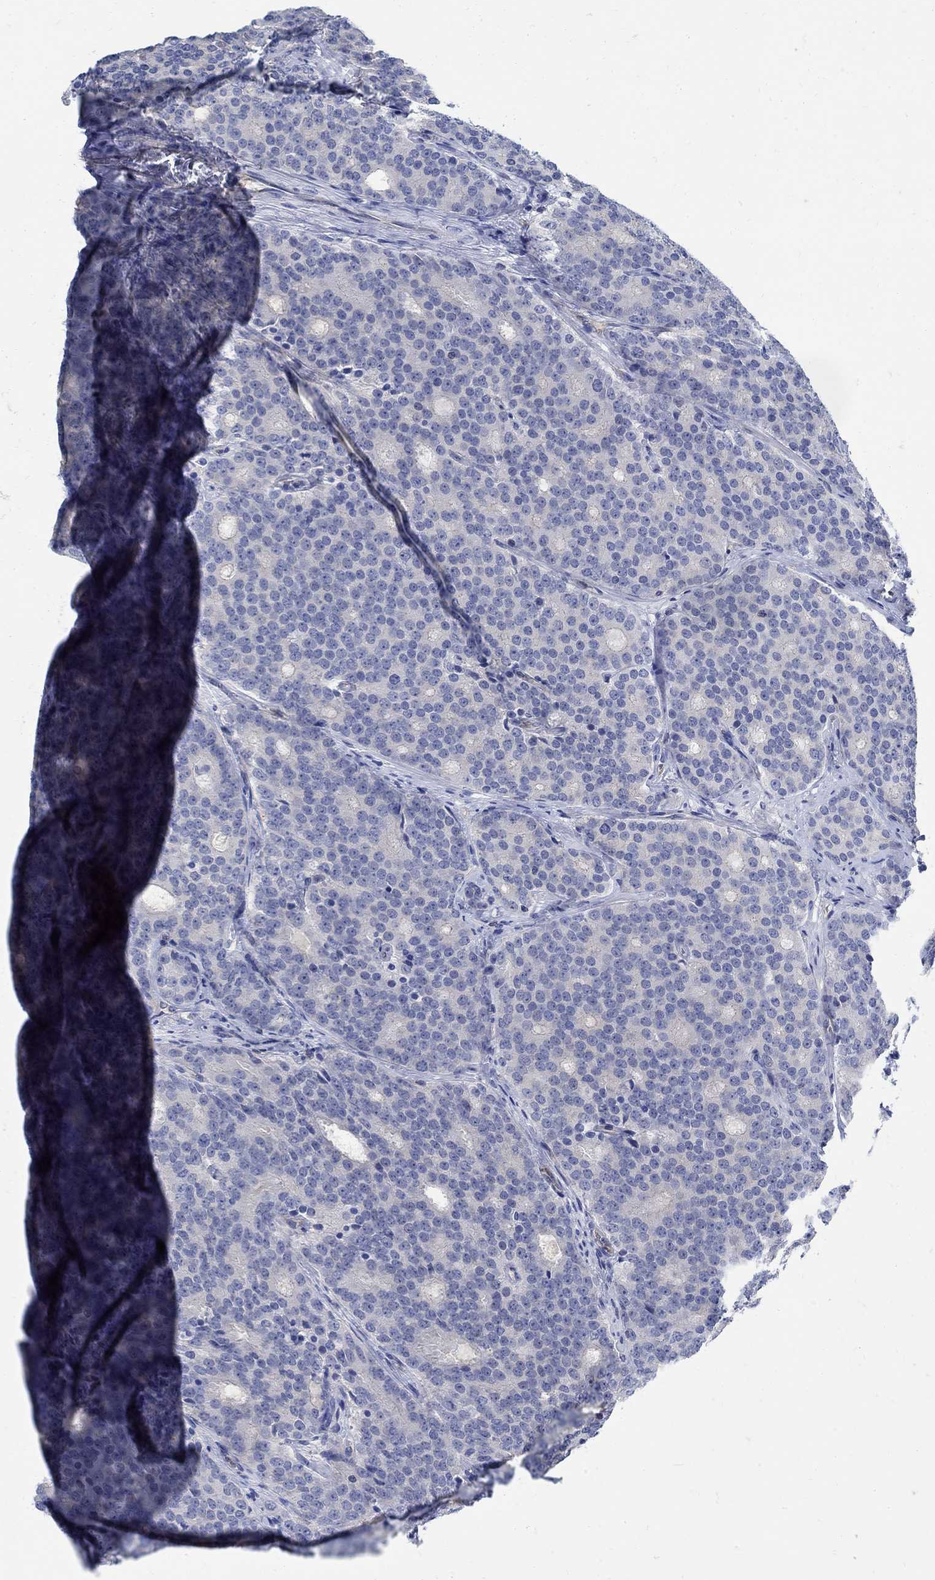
{"staining": {"intensity": "negative", "quantity": "none", "location": "none"}, "tissue": "prostate cancer", "cell_type": "Tumor cells", "image_type": "cancer", "snomed": [{"axis": "morphology", "description": "Adenocarcinoma, NOS"}, {"axis": "topography", "description": "Prostate"}], "caption": "This is an IHC image of human prostate cancer. There is no expression in tumor cells.", "gene": "PHF21B", "patient": {"sex": "male", "age": 71}}